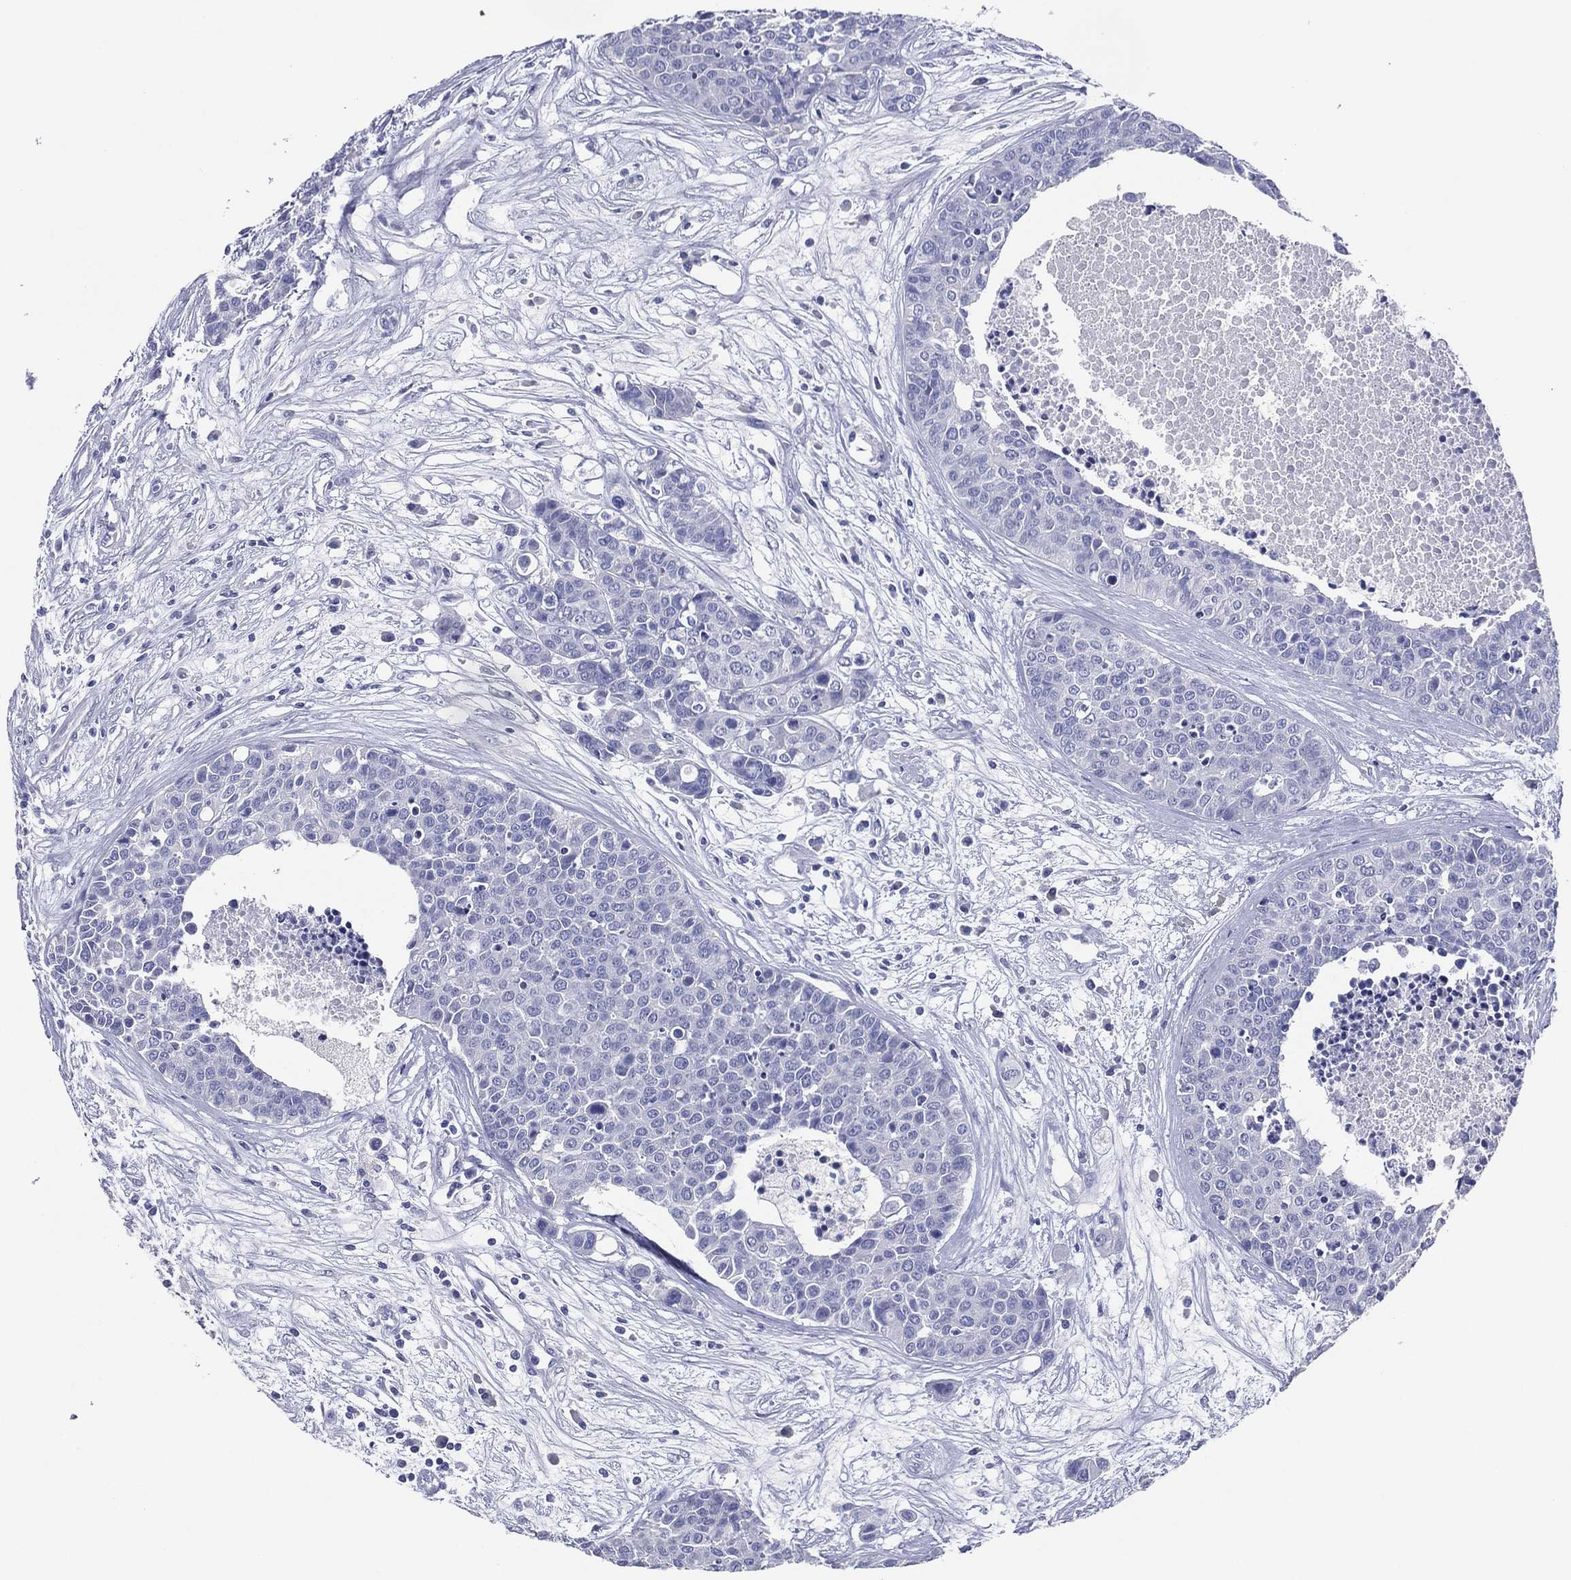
{"staining": {"intensity": "negative", "quantity": "none", "location": "none"}, "tissue": "carcinoid", "cell_type": "Tumor cells", "image_type": "cancer", "snomed": [{"axis": "morphology", "description": "Carcinoid, malignant, NOS"}, {"axis": "topography", "description": "Colon"}], "caption": "Human carcinoid stained for a protein using immunohistochemistry (IHC) shows no expression in tumor cells.", "gene": "TFAP2A", "patient": {"sex": "male", "age": 81}}